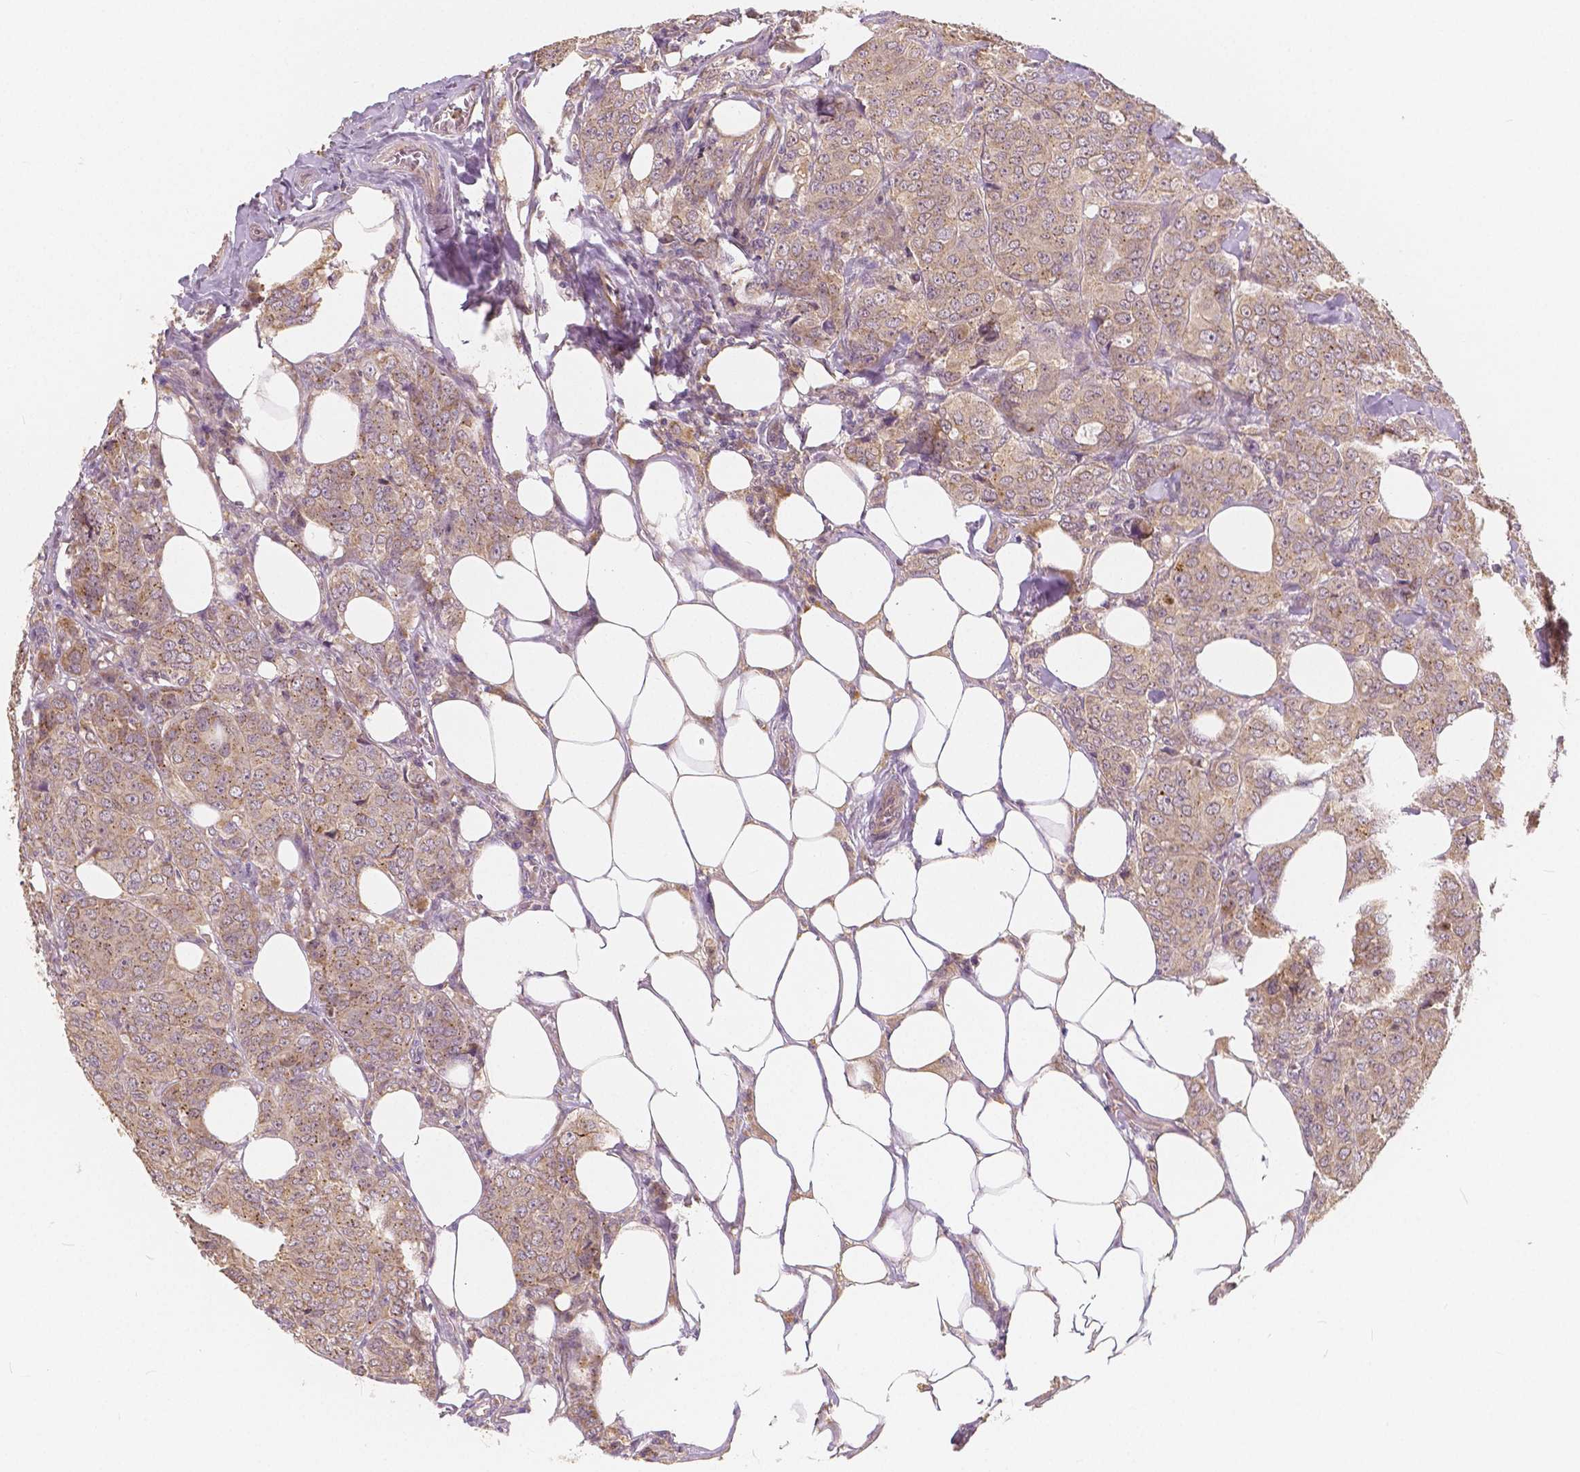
{"staining": {"intensity": "weak", "quantity": ">75%", "location": "cytoplasmic/membranous"}, "tissue": "breast cancer", "cell_type": "Tumor cells", "image_type": "cancer", "snomed": [{"axis": "morphology", "description": "Duct carcinoma"}, {"axis": "topography", "description": "Breast"}], "caption": "The histopathology image exhibits a brown stain indicating the presence of a protein in the cytoplasmic/membranous of tumor cells in infiltrating ductal carcinoma (breast). (DAB IHC with brightfield microscopy, high magnification).", "gene": "SNX12", "patient": {"sex": "female", "age": 43}}